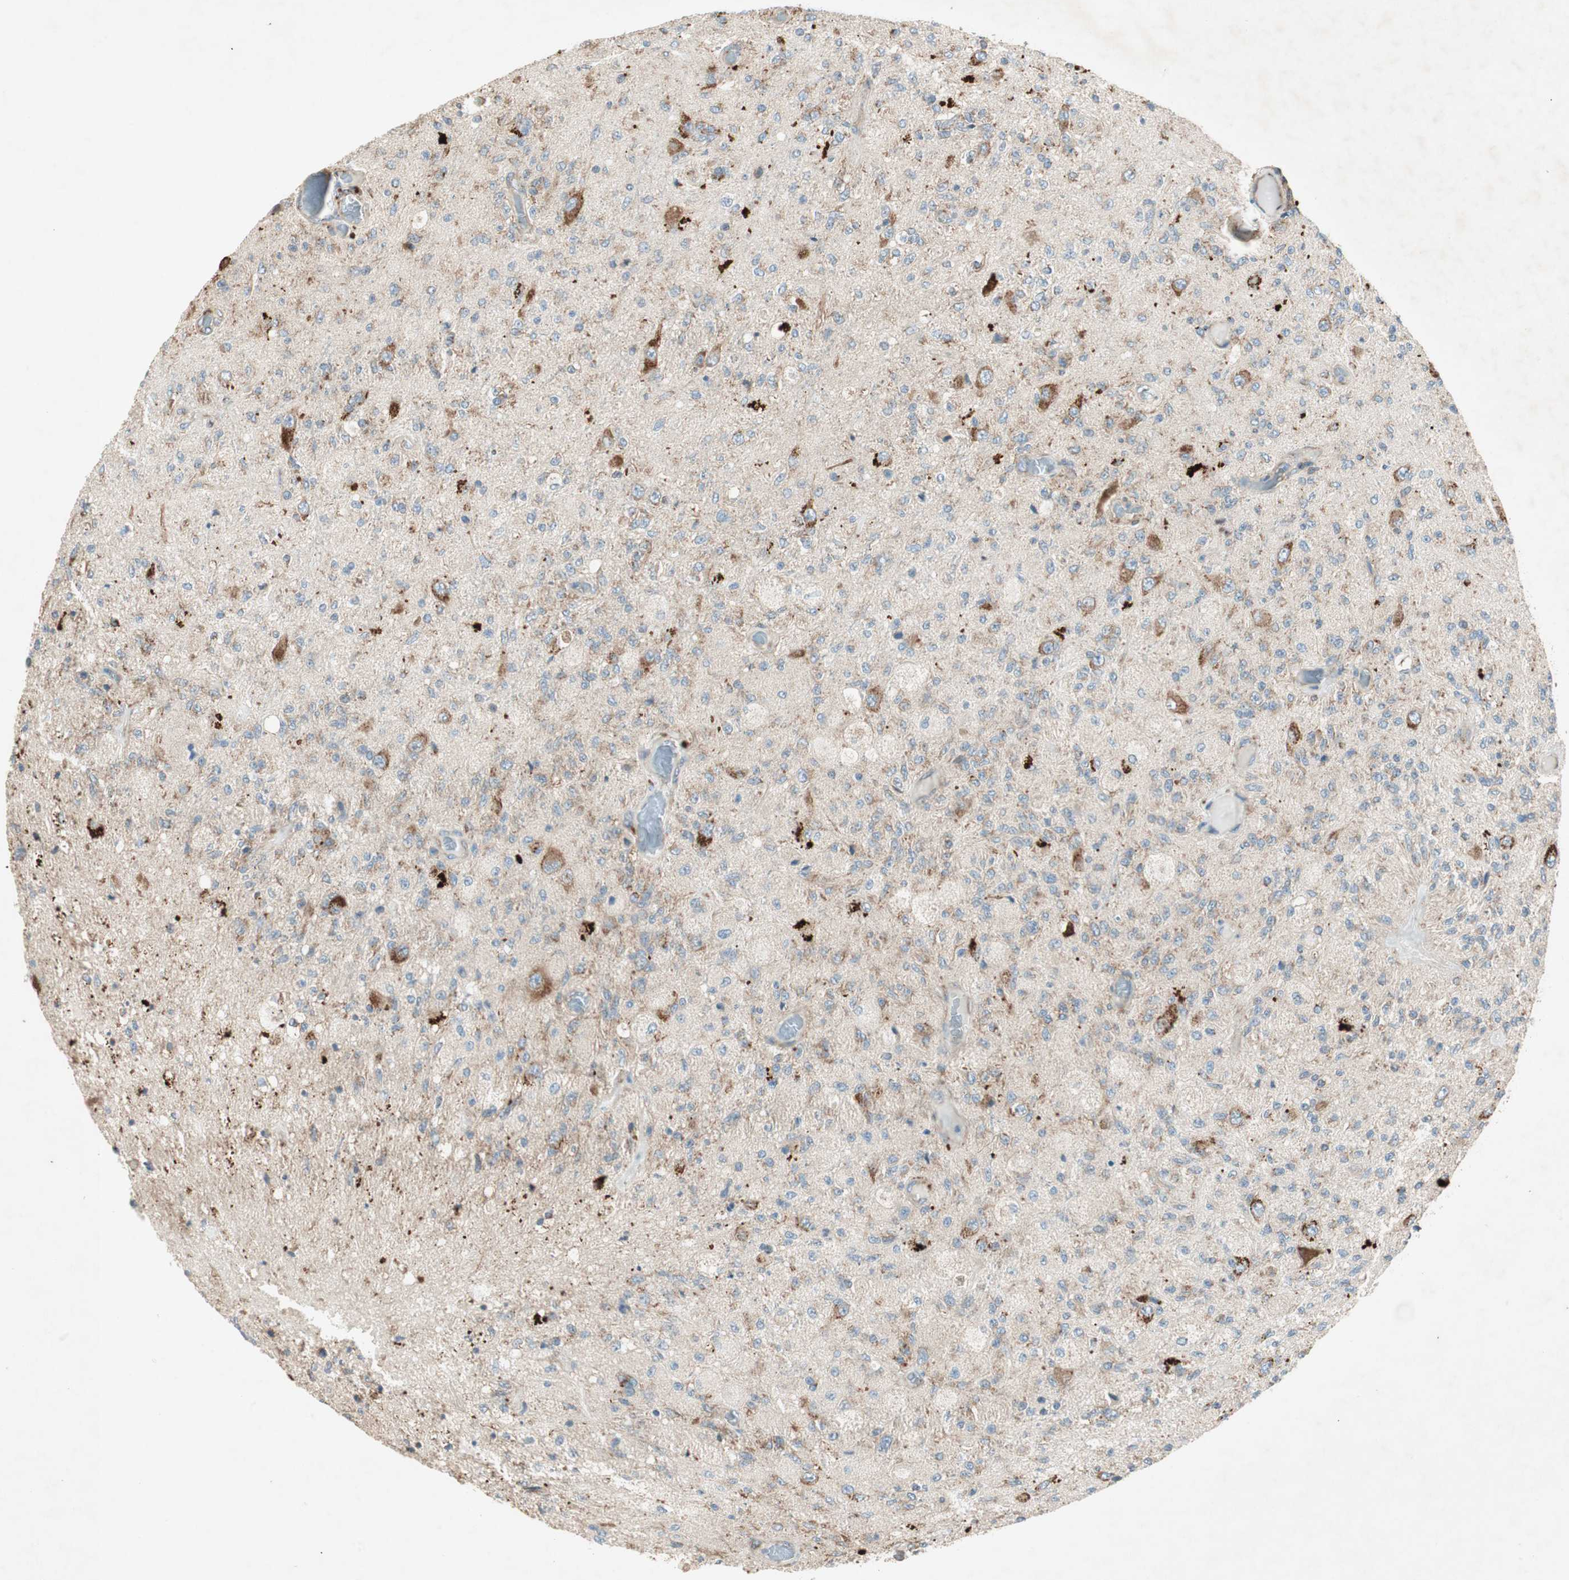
{"staining": {"intensity": "weak", "quantity": "25%-75%", "location": "cytoplasmic/membranous"}, "tissue": "glioma", "cell_type": "Tumor cells", "image_type": "cancer", "snomed": [{"axis": "morphology", "description": "Normal tissue, NOS"}, {"axis": "morphology", "description": "Glioma, malignant, High grade"}, {"axis": "topography", "description": "Cerebral cortex"}], "caption": "Immunohistochemistry (IHC) of human malignant high-grade glioma reveals low levels of weak cytoplasmic/membranous expression in approximately 25%-75% of tumor cells.", "gene": "RPL23", "patient": {"sex": "male", "age": 77}}